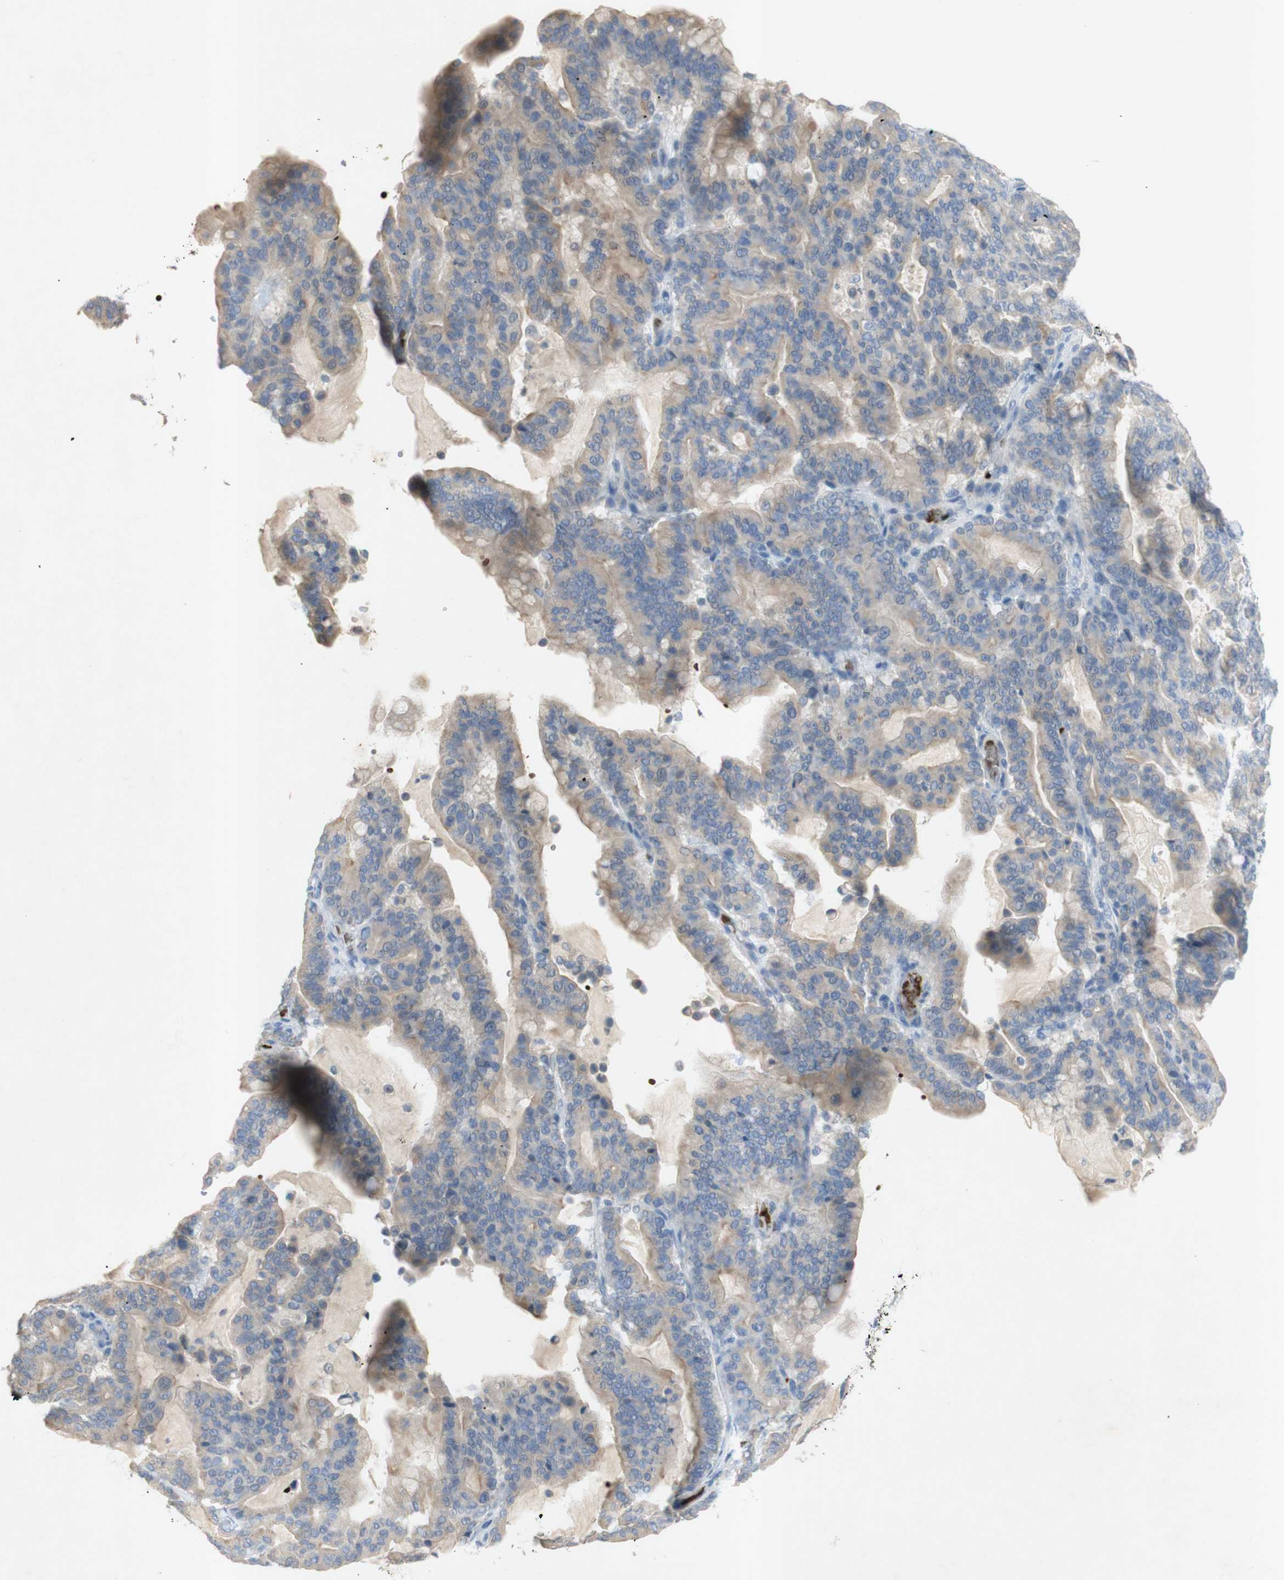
{"staining": {"intensity": "weak", "quantity": "25%-75%", "location": "cytoplasmic/membranous"}, "tissue": "pancreatic cancer", "cell_type": "Tumor cells", "image_type": "cancer", "snomed": [{"axis": "morphology", "description": "Adenocarcinoma, NOS"}, {"axis": "topography", "description": "Pancreas"}], "caption": "Brown immunohistochemical staining in pancreatic cancer demonstrates weak cytoplasmic/membranous positivity in approximately 25%-75% of tumor cells. The staining was performed using DAB (3,3'-diaminobenzidine) to visualize the protein expression in brown, while the nuclei were stained in blue with hematoxylin (Magnification: 20x).", "gene": "EPO", "patient": {"sex": "male", "age": 63}}